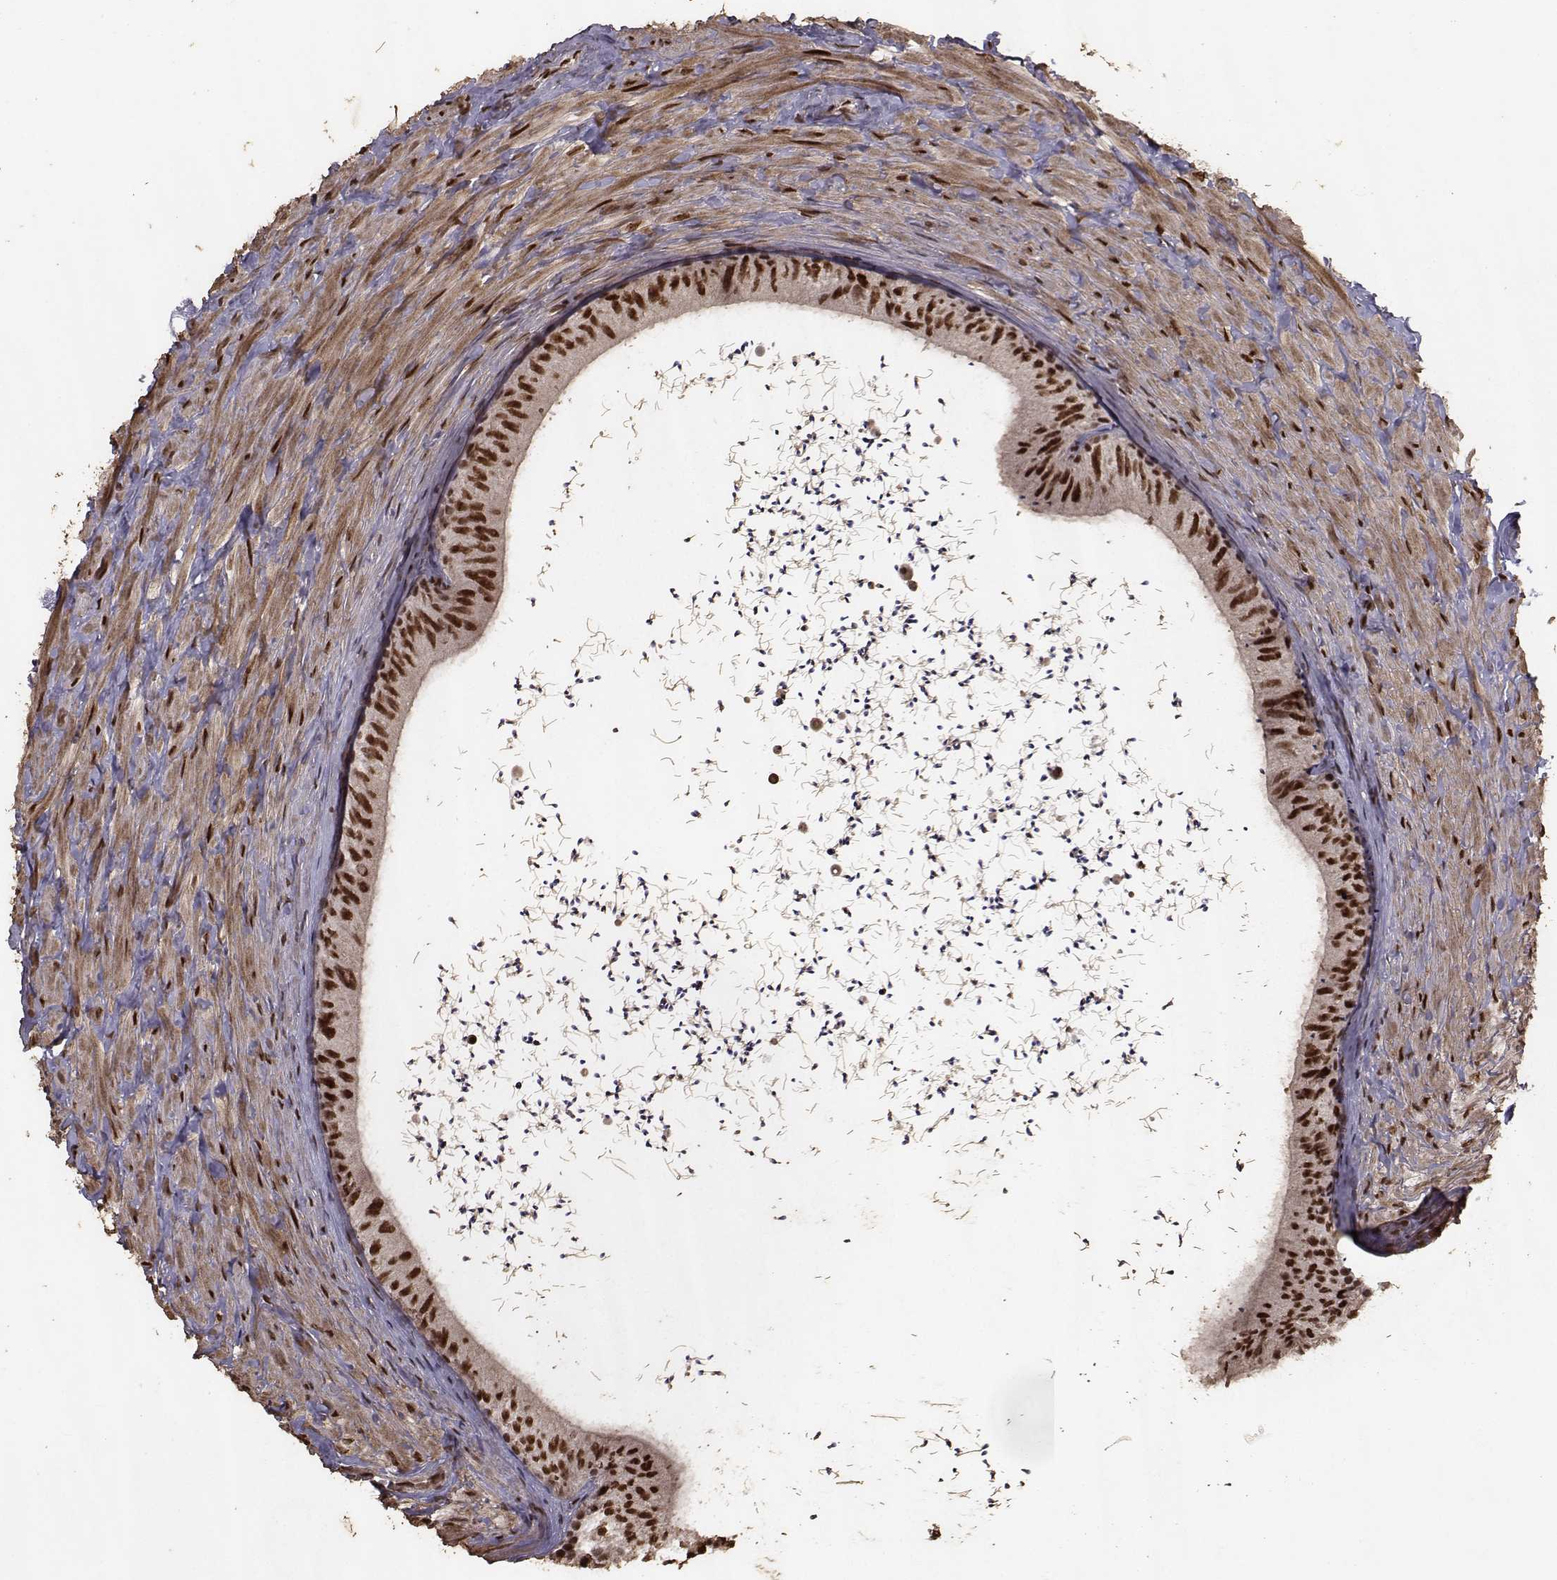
{"staining": {"intensity": "strong", "quantity": ">75%", "location": "nuclear"}, "tissue": "epididymis", "cell_type": "Glandular cells", "image_type": "normal", "snomed": [{"axis": "morphology", "description": "Normal tissue, NOS"}, {"axis": "topography", "description": "Epididymis"}], "caption": "IHC histopathology image of unremarkable epididymis: human epididymis stained using immunohistochemistry displays high levels of strong protein expression localized specifically in the nuclear of glandular cells, appearing as a nuclear brown color.", "gene": "SF1", "patient": {"sex": "male", "age": 32}}